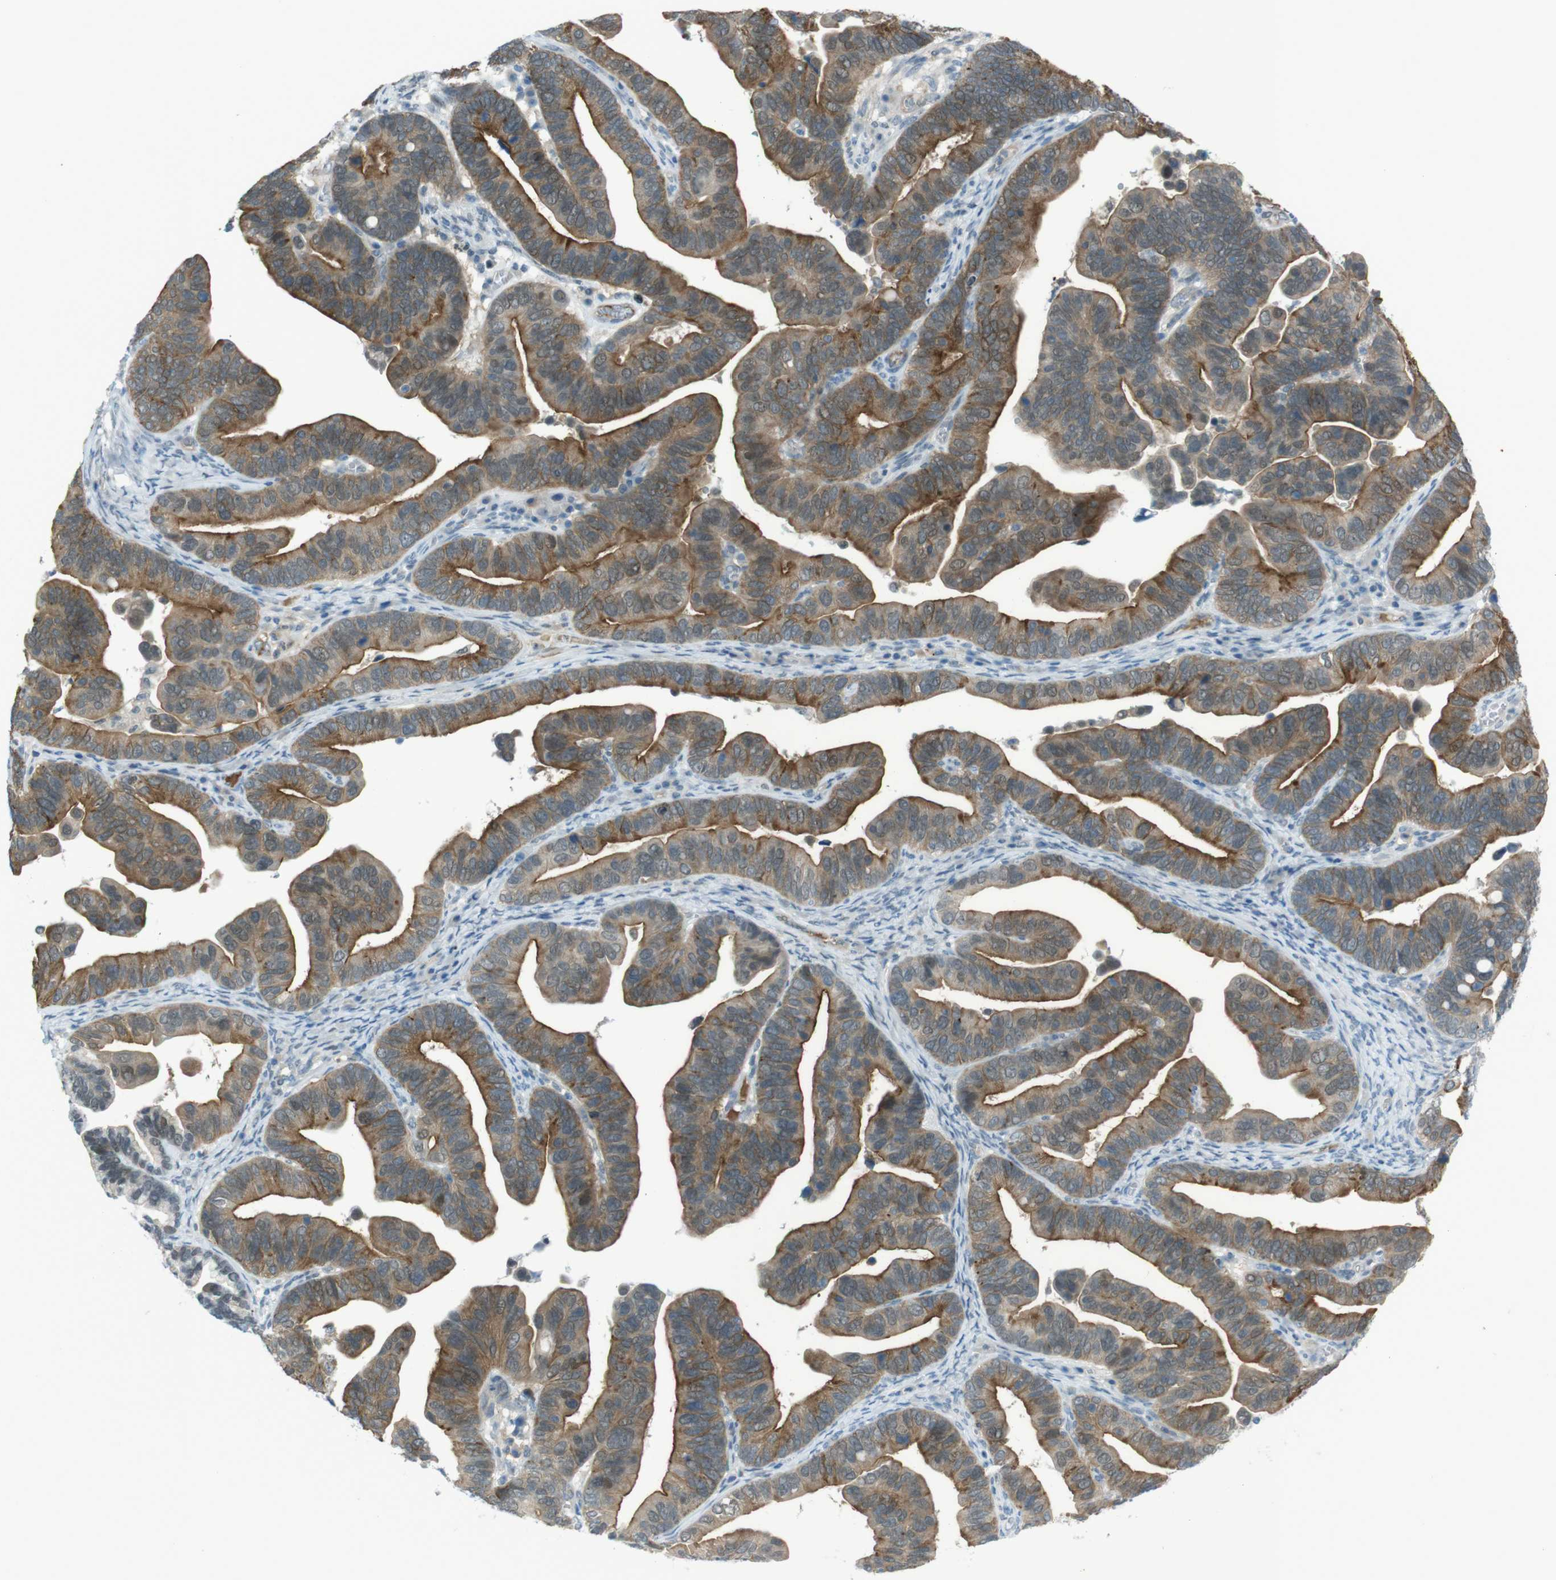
{"staining": {"intensity": "moderate", "quantity": ">75%", "location": "cytoplasmic/membranous,nuclear"}, "tissue": "ovarian cancer", "cell_type": "Tumor cells", "image_type": "cancer", "snomed": [{"axis": "morphology", "description": "Cystadenocarcinoma, serous, NOS"}, {"axis": "topography", "description": "Ovary"}], "caption": "An immunohistochemistry image of neoplastic tissue is shown. Protein staining in brown shows moderate cytoplasmic/membranous and nuclear positivity in serous cystadenocarcinoma (ovarian) within tumor cells.", "gene": "ZDHHC20", "patient": {"sex": "female", "age": 56}}